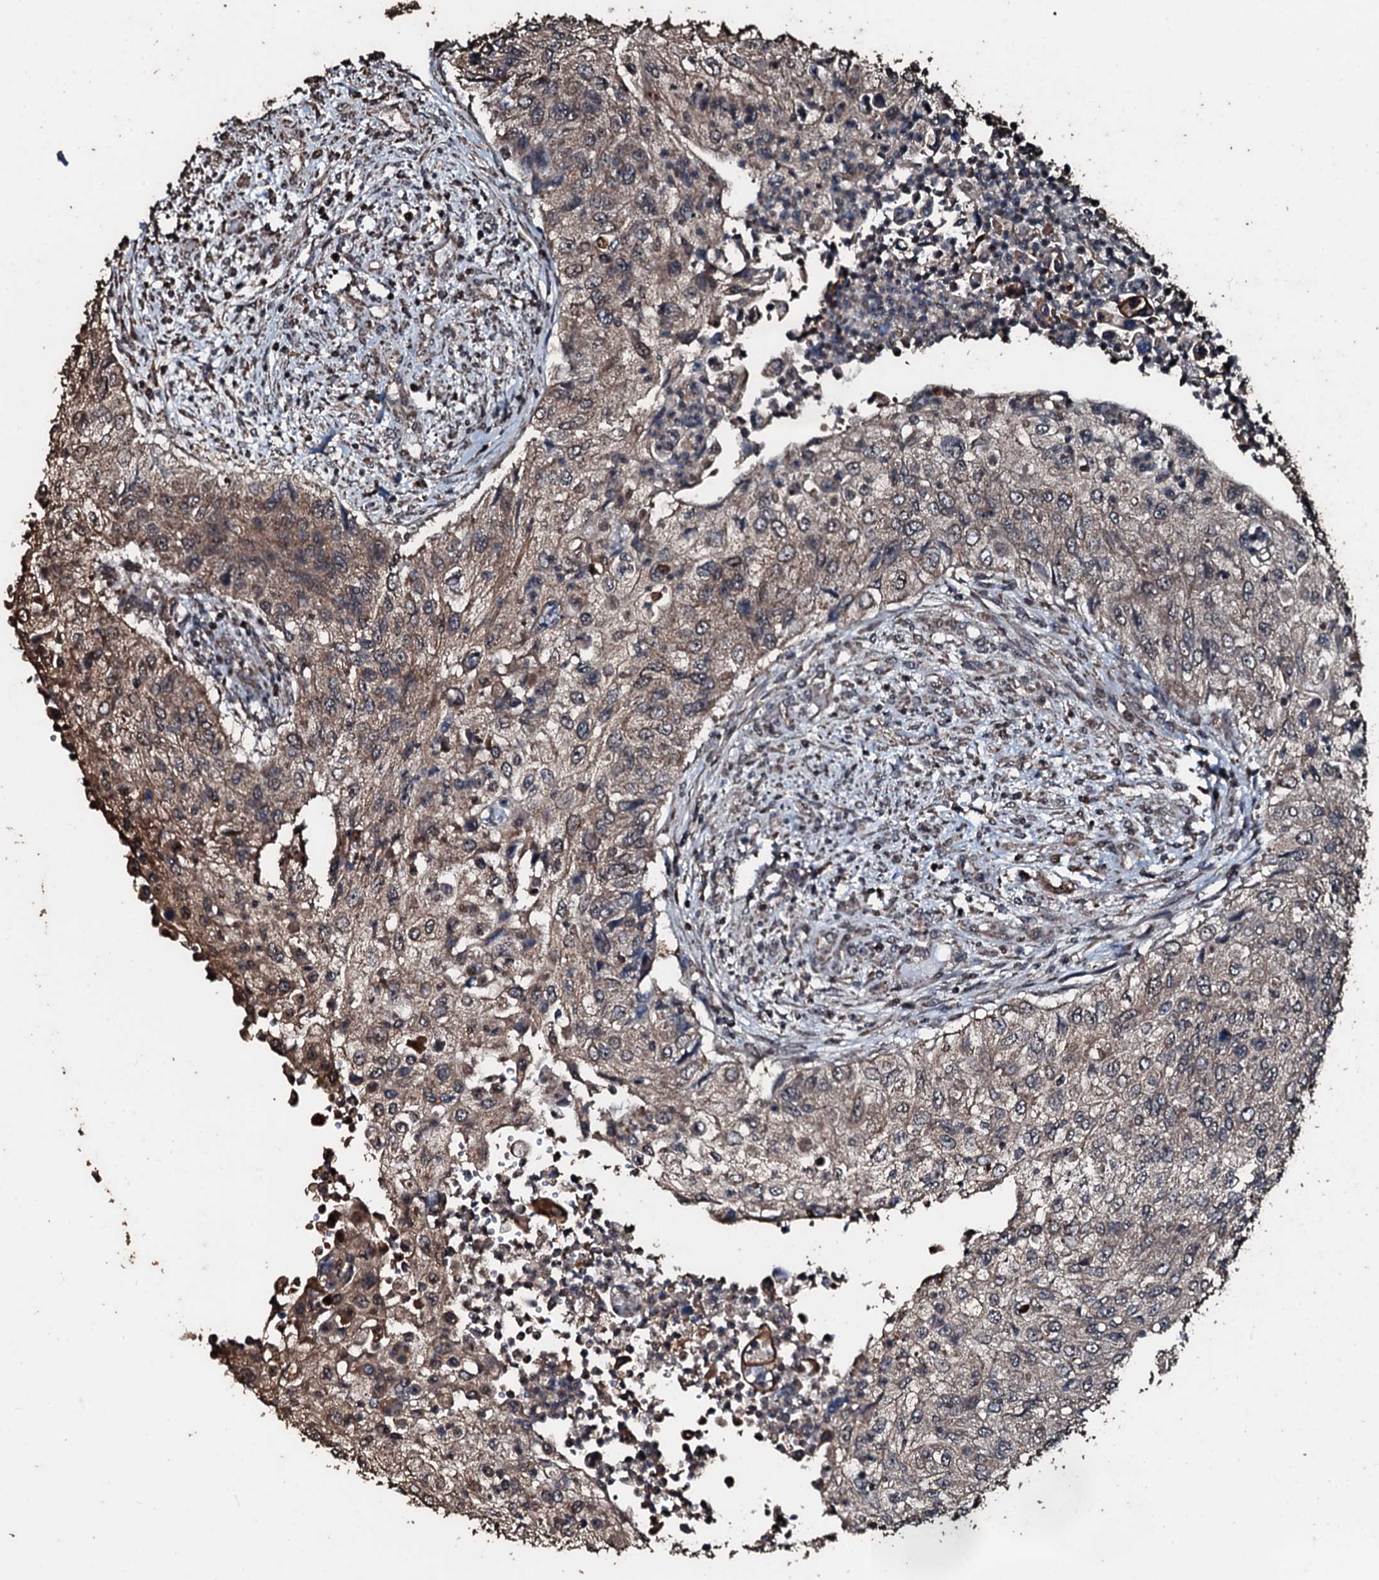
{"staining": {"intensity": "weak", "quantity": "25%-75%", "location": "cytoplasmic/membranous"}, "tissue": "urothelial cancer", "cell_type": "Tumor cells", "image_type": "cancer", "snomed": [{"axis": "morphology", "description": "Urothelial carcinoma, High grade"}, {"axis": "topography", "description": "Urinary bladder"}], "caption": "The histopathology image shows a brown stain indicating the presence of a protein in the cytoplasmic/membranous of tumor cells in urothelial carcinoma (high-grade).", "gene": "FAAP24", "patient": {"sex": "female", "age": 60}}